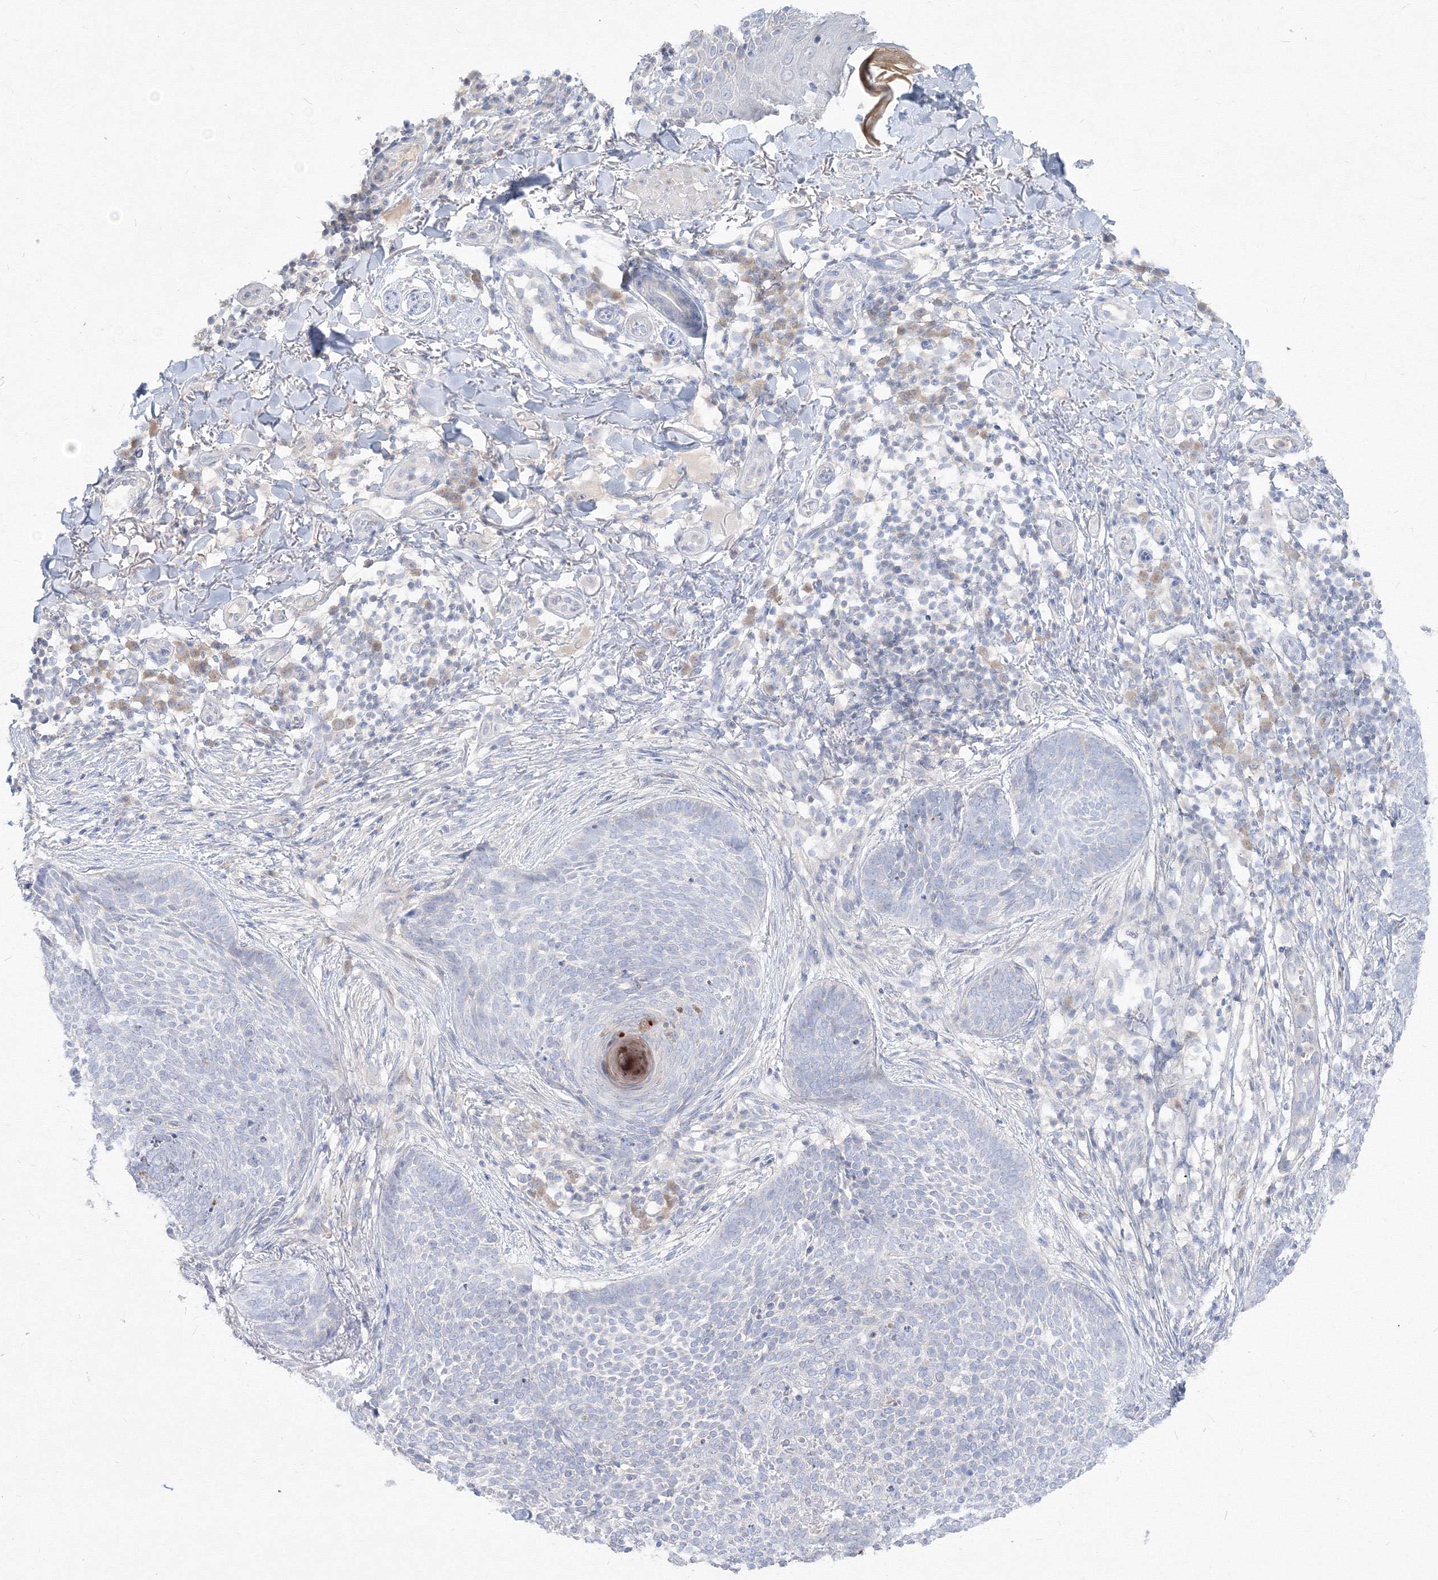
{"staining": {"intensity": "negative", "quantity": "none", "location": "none"}, "tissue": "skin cancer", "cell_type": "Tumor cells", "image_type": "cancer", "snomed": [{"axis": "morphology", "description": "Basal cell carcinoma"}, {"axis": "topography", "description": "Skin"}], "caption": "The micrograph shows no significant positivity in tumor cells of skin cancer.", "gene": "FBXL8", "patient": {"sex": "female", "age": 64}}